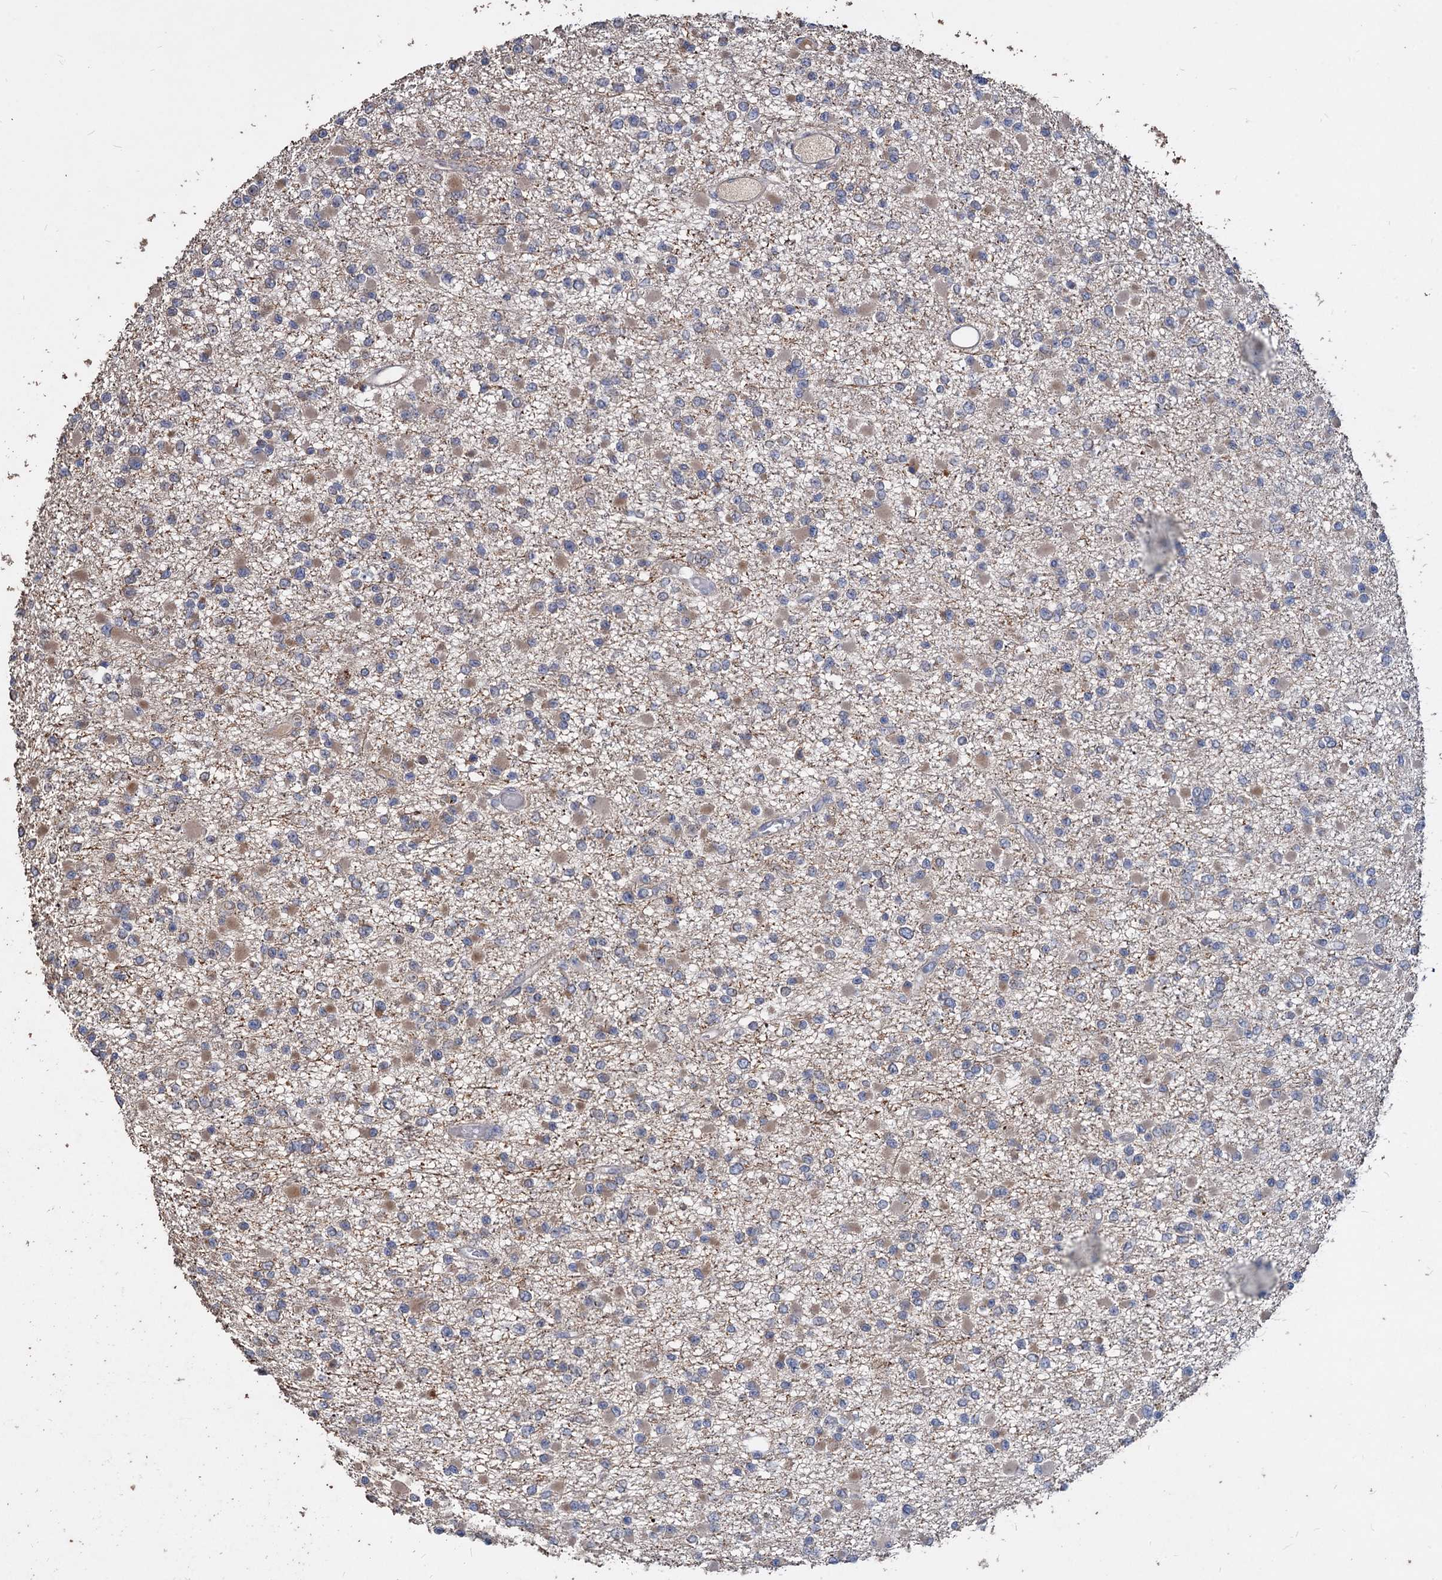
{"staining": {"intensity": "negative", "quantity": "none", "location": "none"}, "tissue": "glioma", "cell_type": "Tumor cells", "image_type": "cancer", "snomed": [{"axis": "morphology", "description": "Glioma, malignant, Low grade"}, {"axis": "topography", "description": "Brain"}], "caption": "This is an IHC photomicrograph of human glioma. There is no positivity in tumor cells.", "gene": "DEPDC4", "patient": {"sex": "female", "age": 22}}